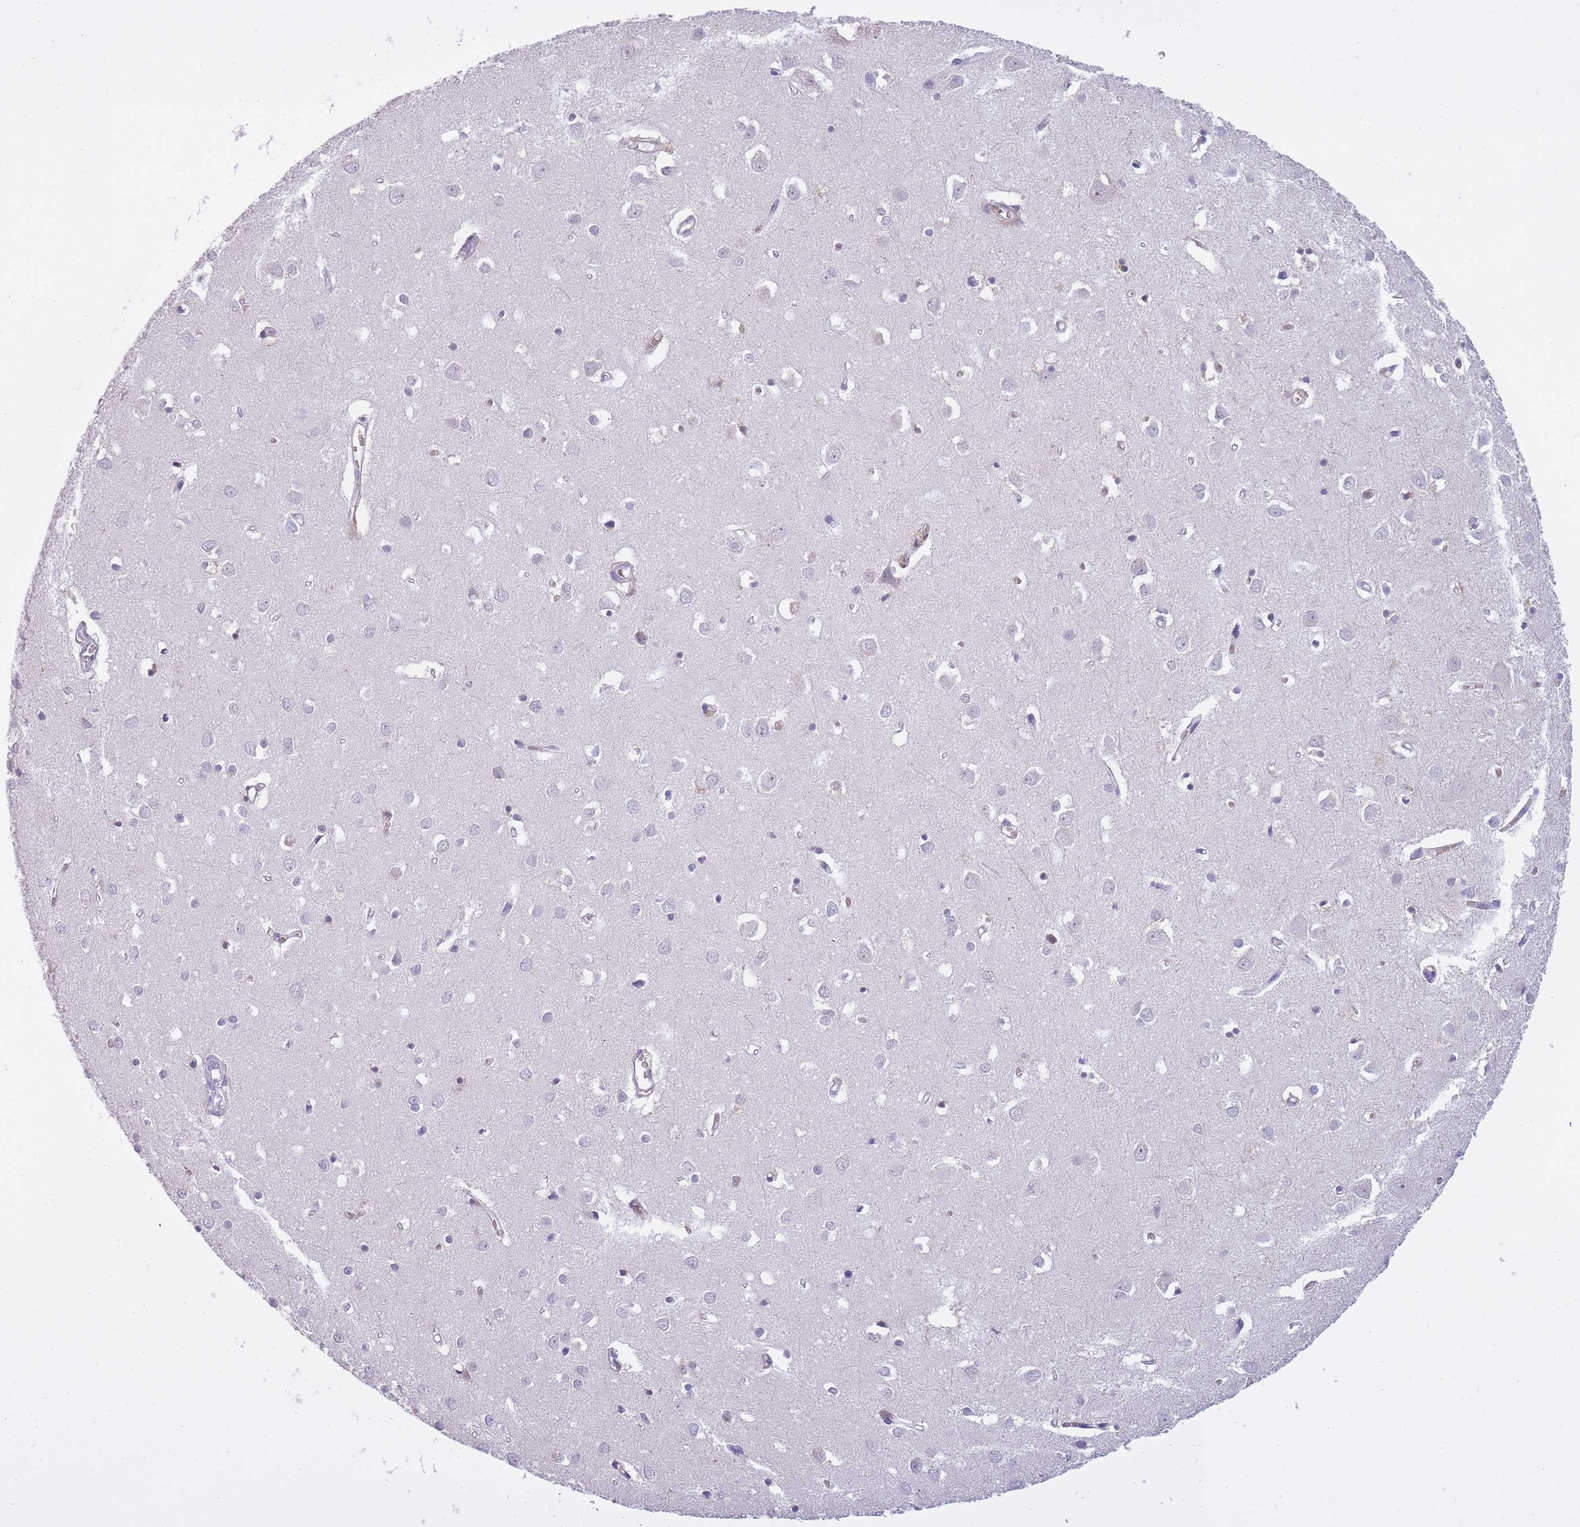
{"staining": {"intensity": "moderate", "quantity": "<25%", "location": "cytoplasmic/membranous"}, "tissue": "cerebral cortex", "cell_type": "Endothelial cells", "image_type": "normal", "snomed": [{"axis": "morphology", "description": "Normal tissue, NOS"}, {"axis": "topography", "description": "Cerebral cortex"}], "caption": "Immunohistochemical staining of normal human cerebral cortex exhibits <25% levels of moderate cytoplasmic/membranous protein expression in about <25% of endothelial cells.", "gene": "CXorf38", "patient": {"sex": "female", "age": 64}}